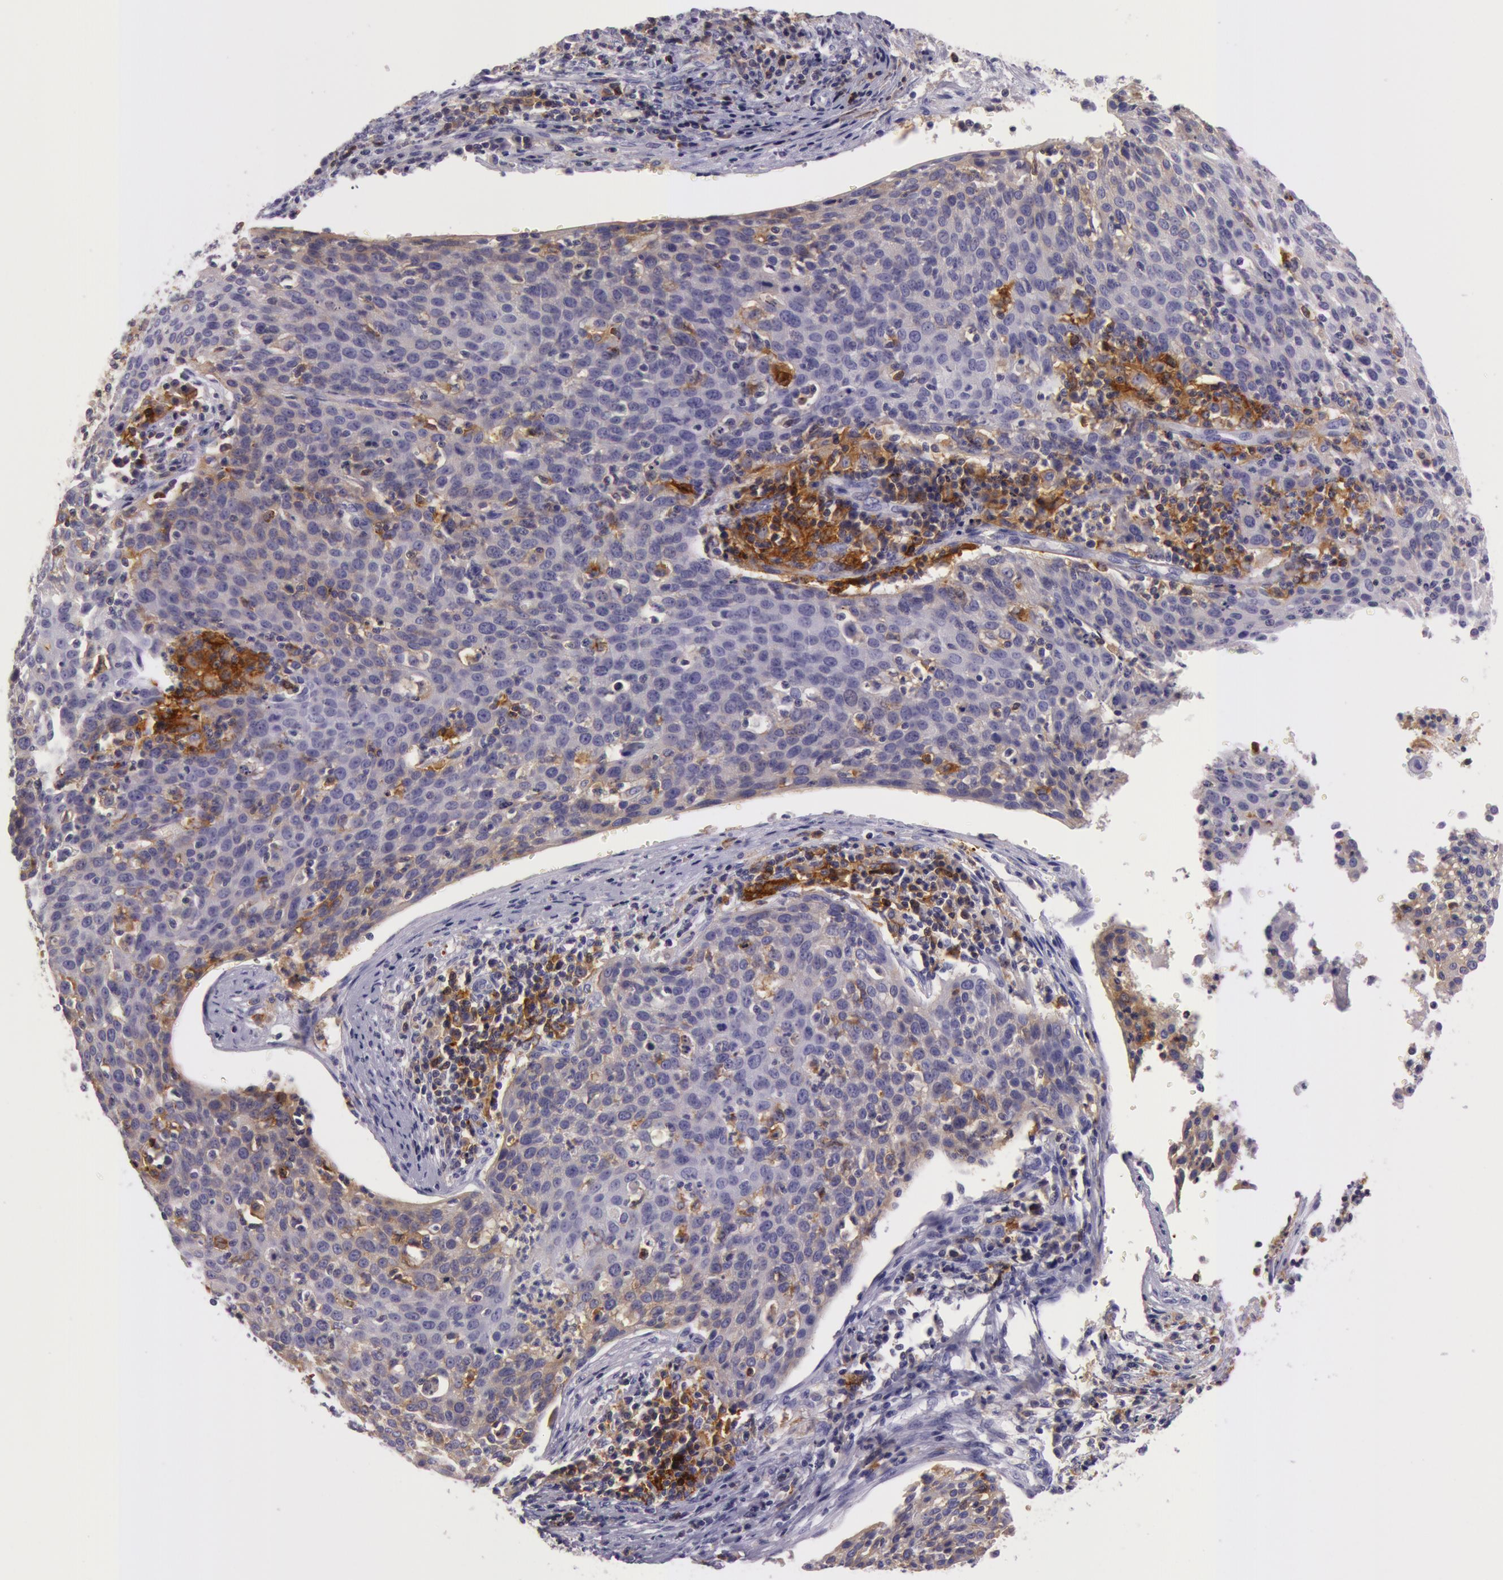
{"staining": {"intensity": "weak", "quantity": "25%-75%", "location": "cytoplasmic/membranous"}, "tissue": "cervical cancer", "cell_type": "Tumor cells", "image_type": "cancer", "snomed": [{"axis": "morphology", "description": "Squamous cell carcinoma, NOS"}, {"axis": "topography", "description": "Cervix"}], "caption": "The immunohistochemical stain shows weak cytoplasmic/membranous positivity in tumor cells of cervical squamous cell carcinoma tissue.", "gene": "LY75", "patient": {"sex": "female", "age": 38}}